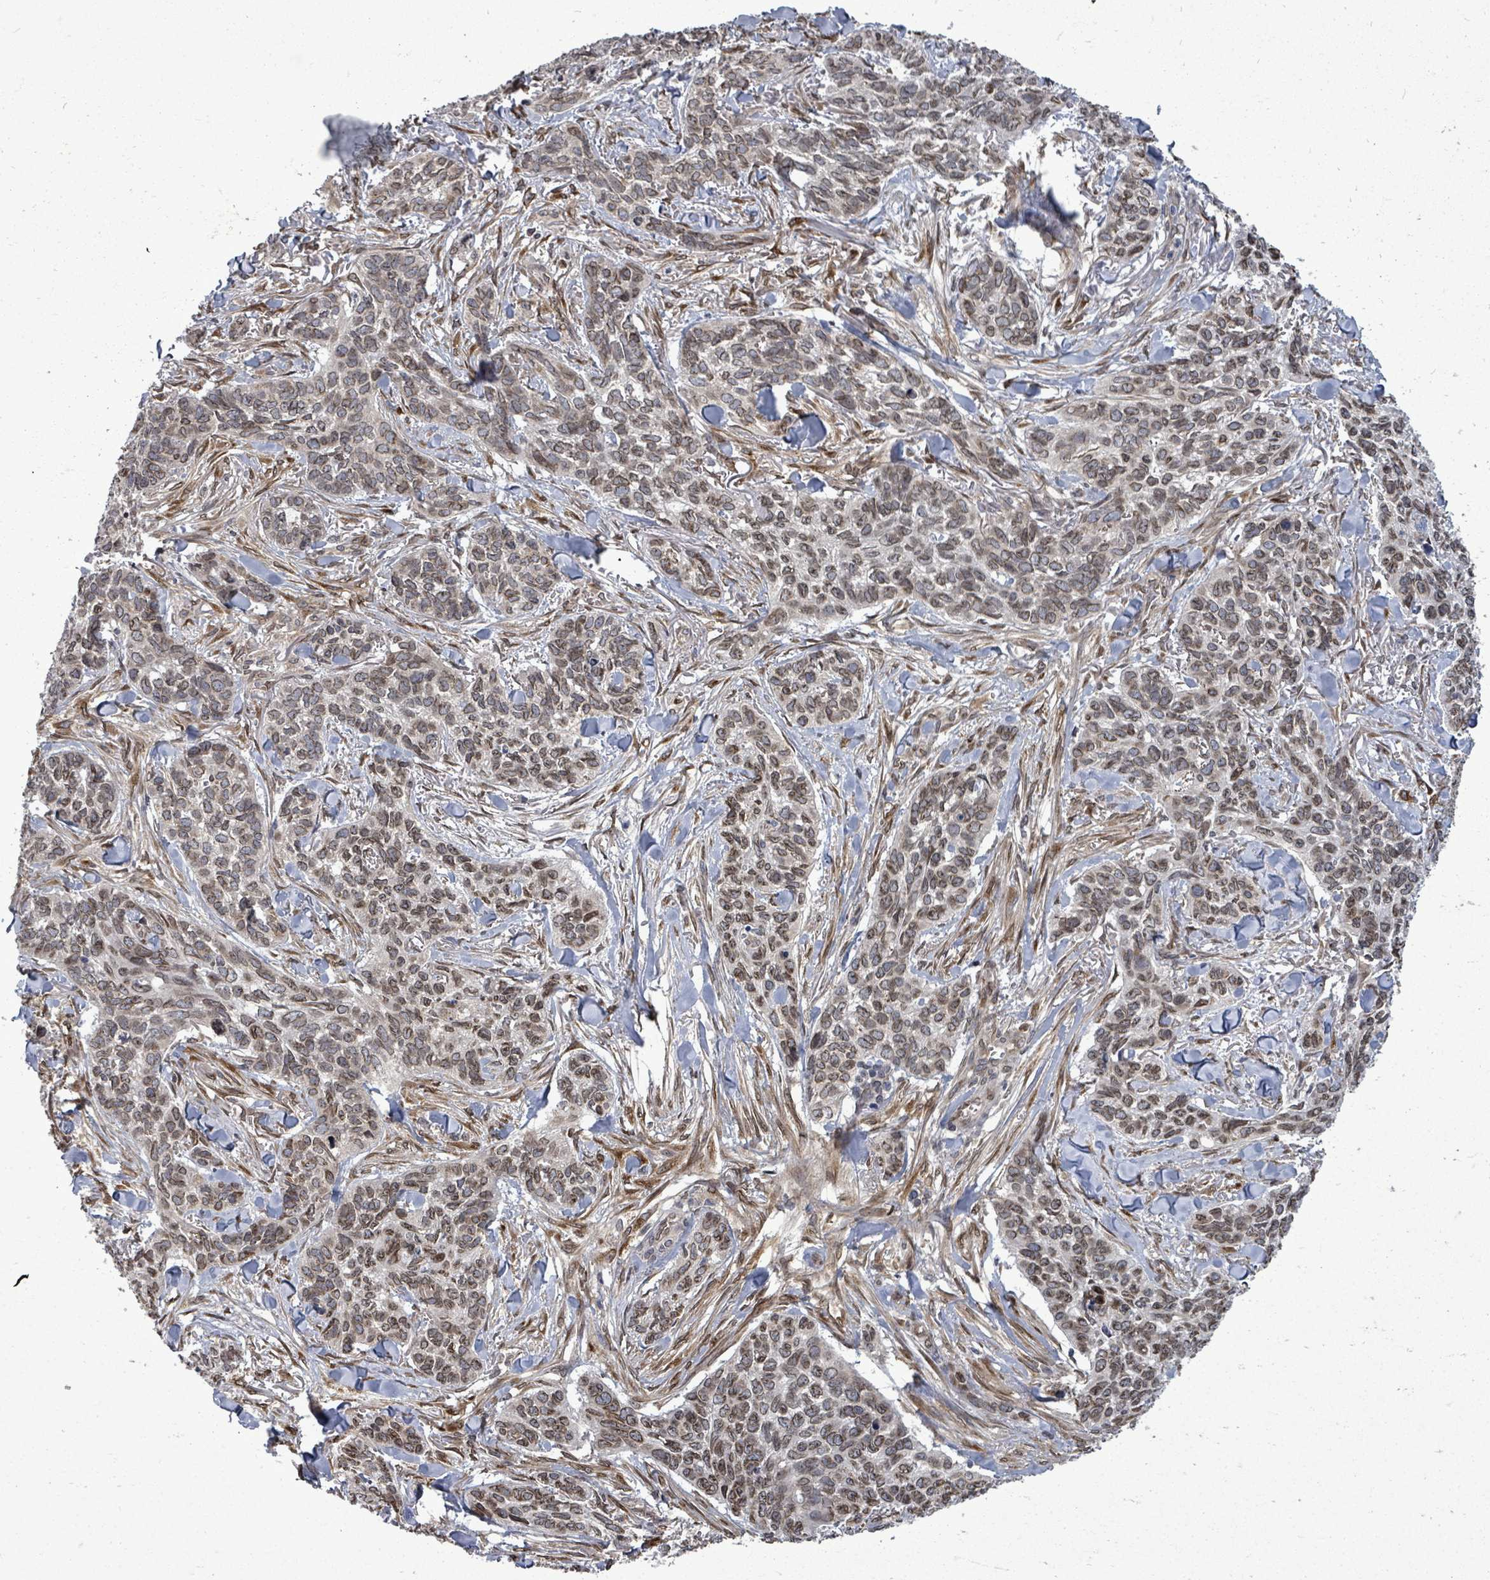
{"staining": {"intensity": "moderate", "quantity": ">75%", "location": "cytoplasmic/membranous,nuclear"}, "tissue": "skin cancer", "cell_type": "Tumor cells", "image_type": "cancer", "snomed": [{"axis": "morphology", "description": "Basal cell carcinoma"}, {"axis": "topography", "description": "Skin"}], "caption": "Immunohistochemical staining of skin basal cell carcinoma exhibits medium levels of moderate cytoplasmic/membranous and nuclear protein expression in approximately >75% of tumor cells.", "gene": "ARFGAP1", "patient": {"sex": "male", "age": 86}}